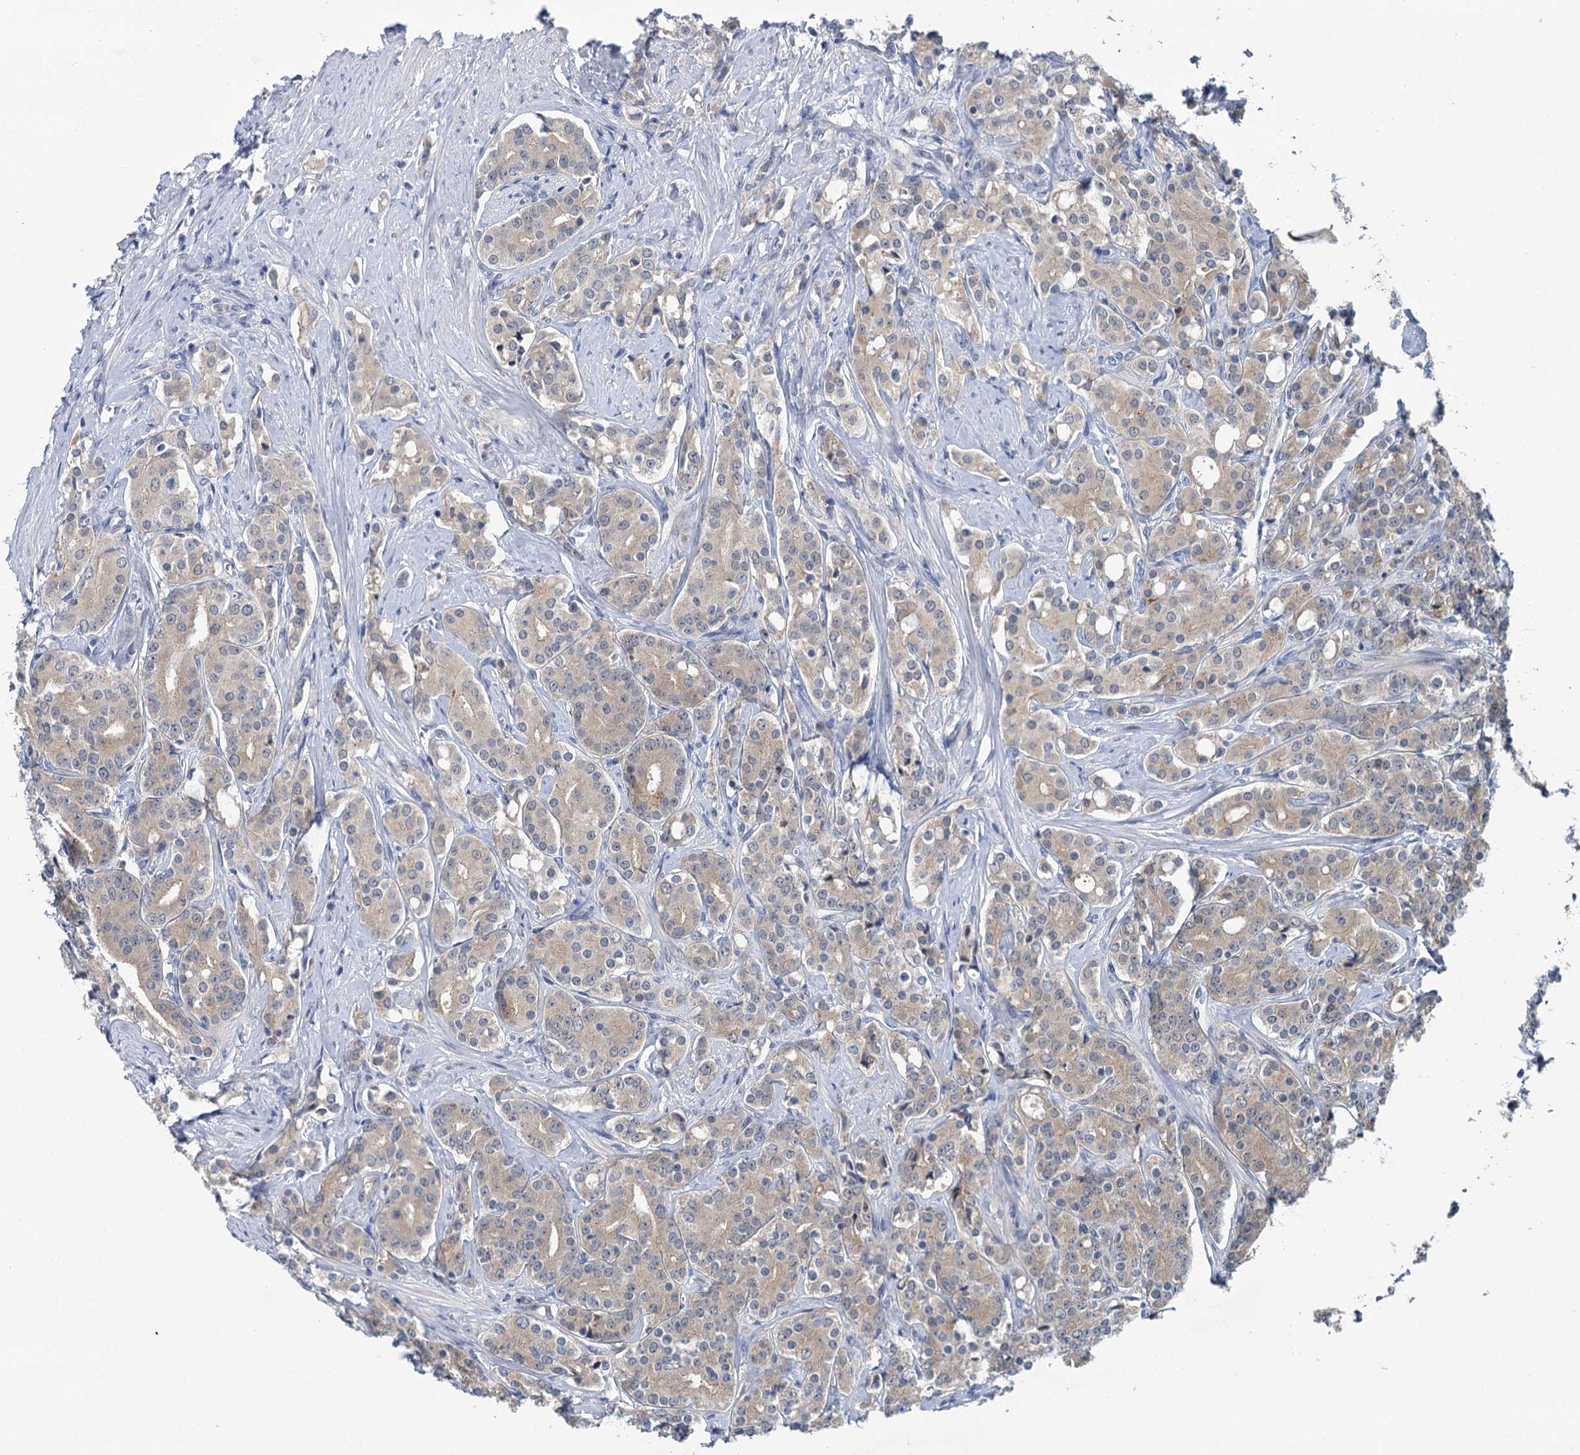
{"staining": {"intensity": "weak", "quantity": "<25%", "location": "cytoplasmic/membranous"}, "tissue": "prostate cancer", "cell_type": "Tumor cells", "image_type": "cancer", "snomed": [{"axis": "morphology", "description": "Adenocarcinoma, High grade"}, {"axis": "topography", "description": "Prostate"}], "caption": "Protein analysis of prostate cancer displays no significant positivity in tumor cells.", "gene": "ANKRD42", "patient": {"sex": "male", "age": 62}}